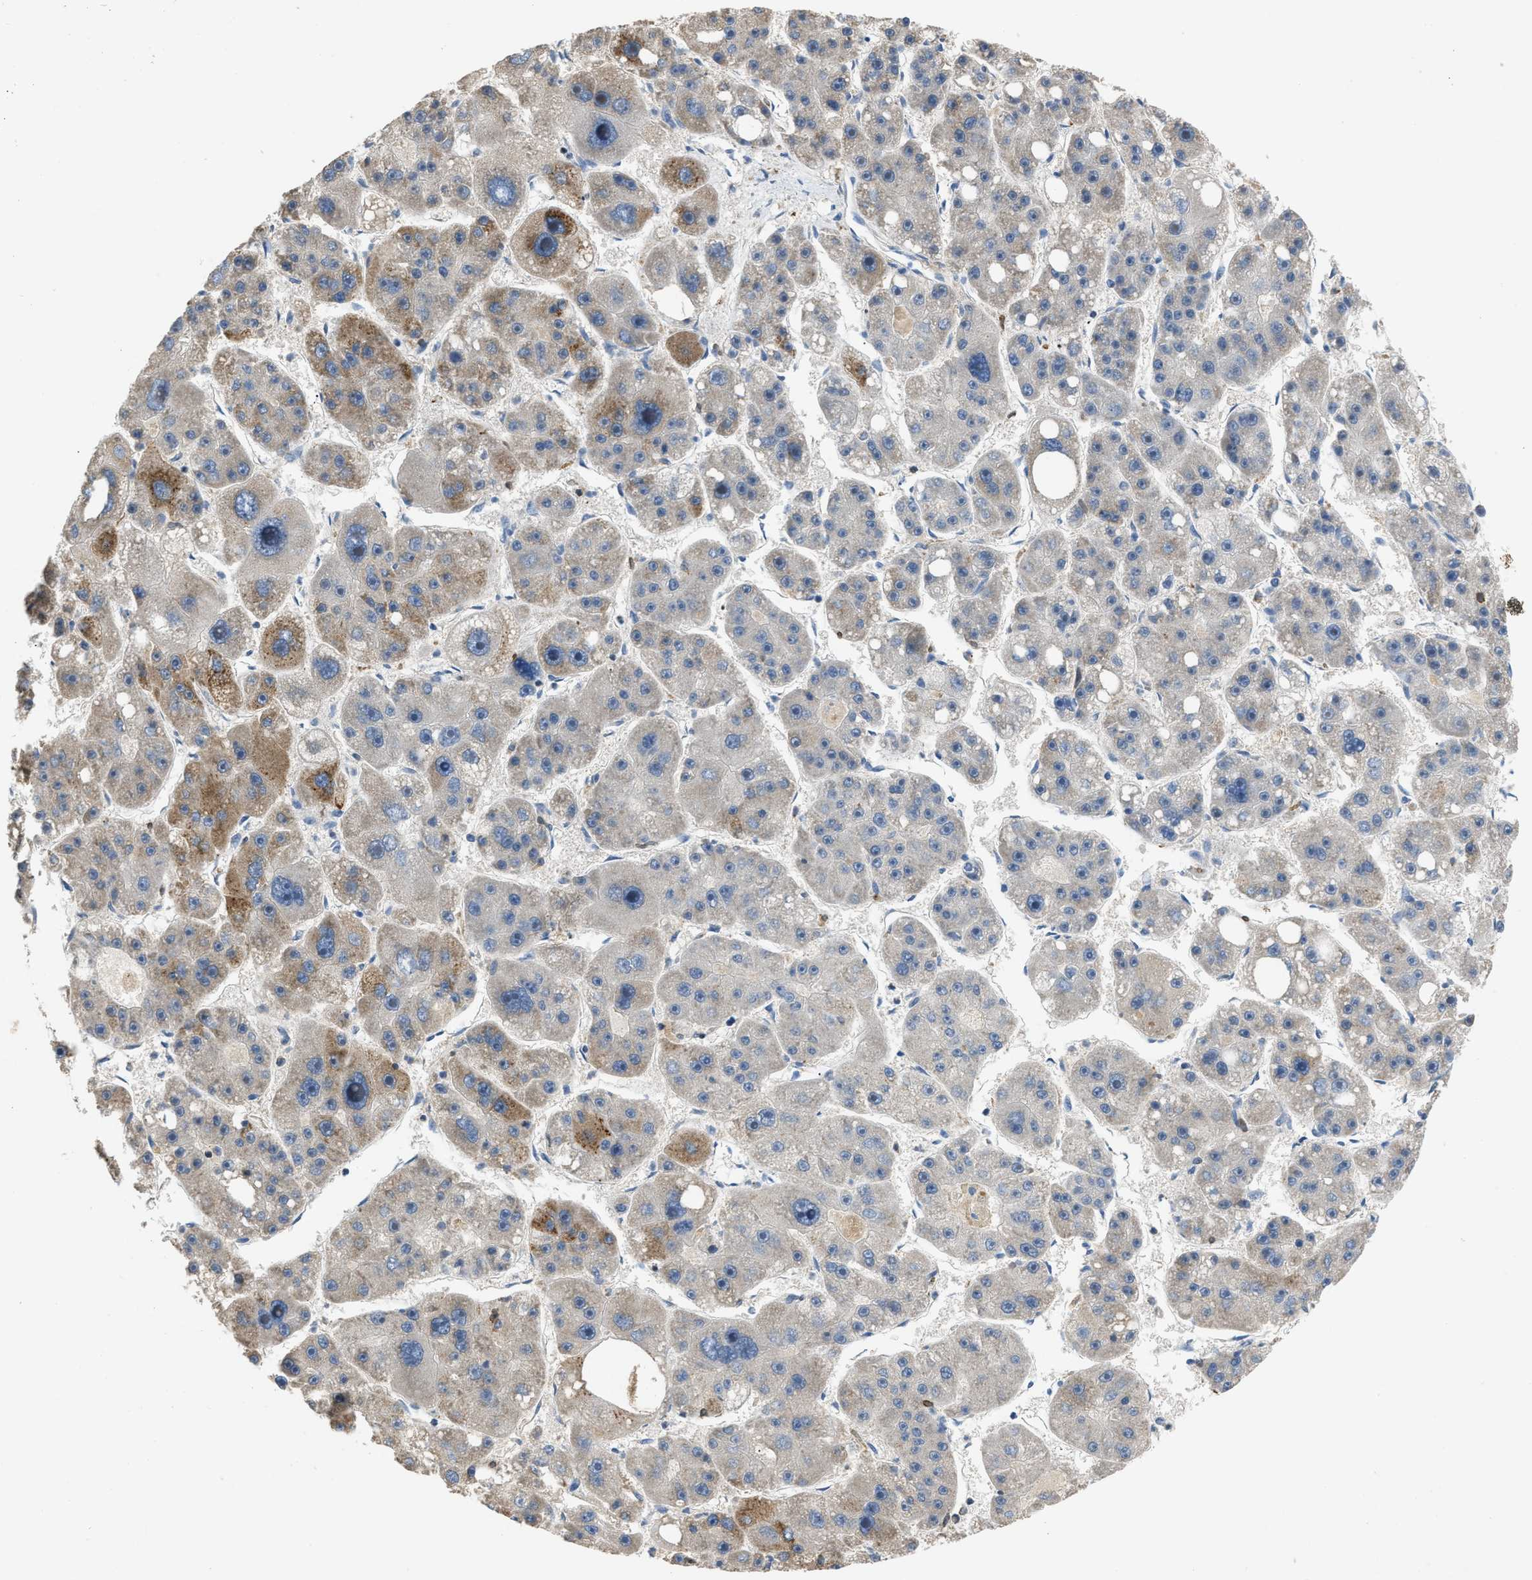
{"staining": {"intensity": "weak", "quantity": "<25%", "location": "cytoplasmic/membranous"}, "tissue": "liver cancer", "cell_type": "Tumor cells", "image_type": "cancer", "snomed": [{"axis": "morphology", "description": "Carcinoma, Hepatocellular, NOS"}, {"axis": "topography", "description": "Liver"}], "caption": "An immunohistochemistry (IHC) micrograph of liver cancer (hepatocellular carcinoma) is shown. There is no staining in tumor cells of liver cancer (hepatocellular carcinoma).", "gene": "TOMM34", "patient": {"sex": "female", "age": 61}}